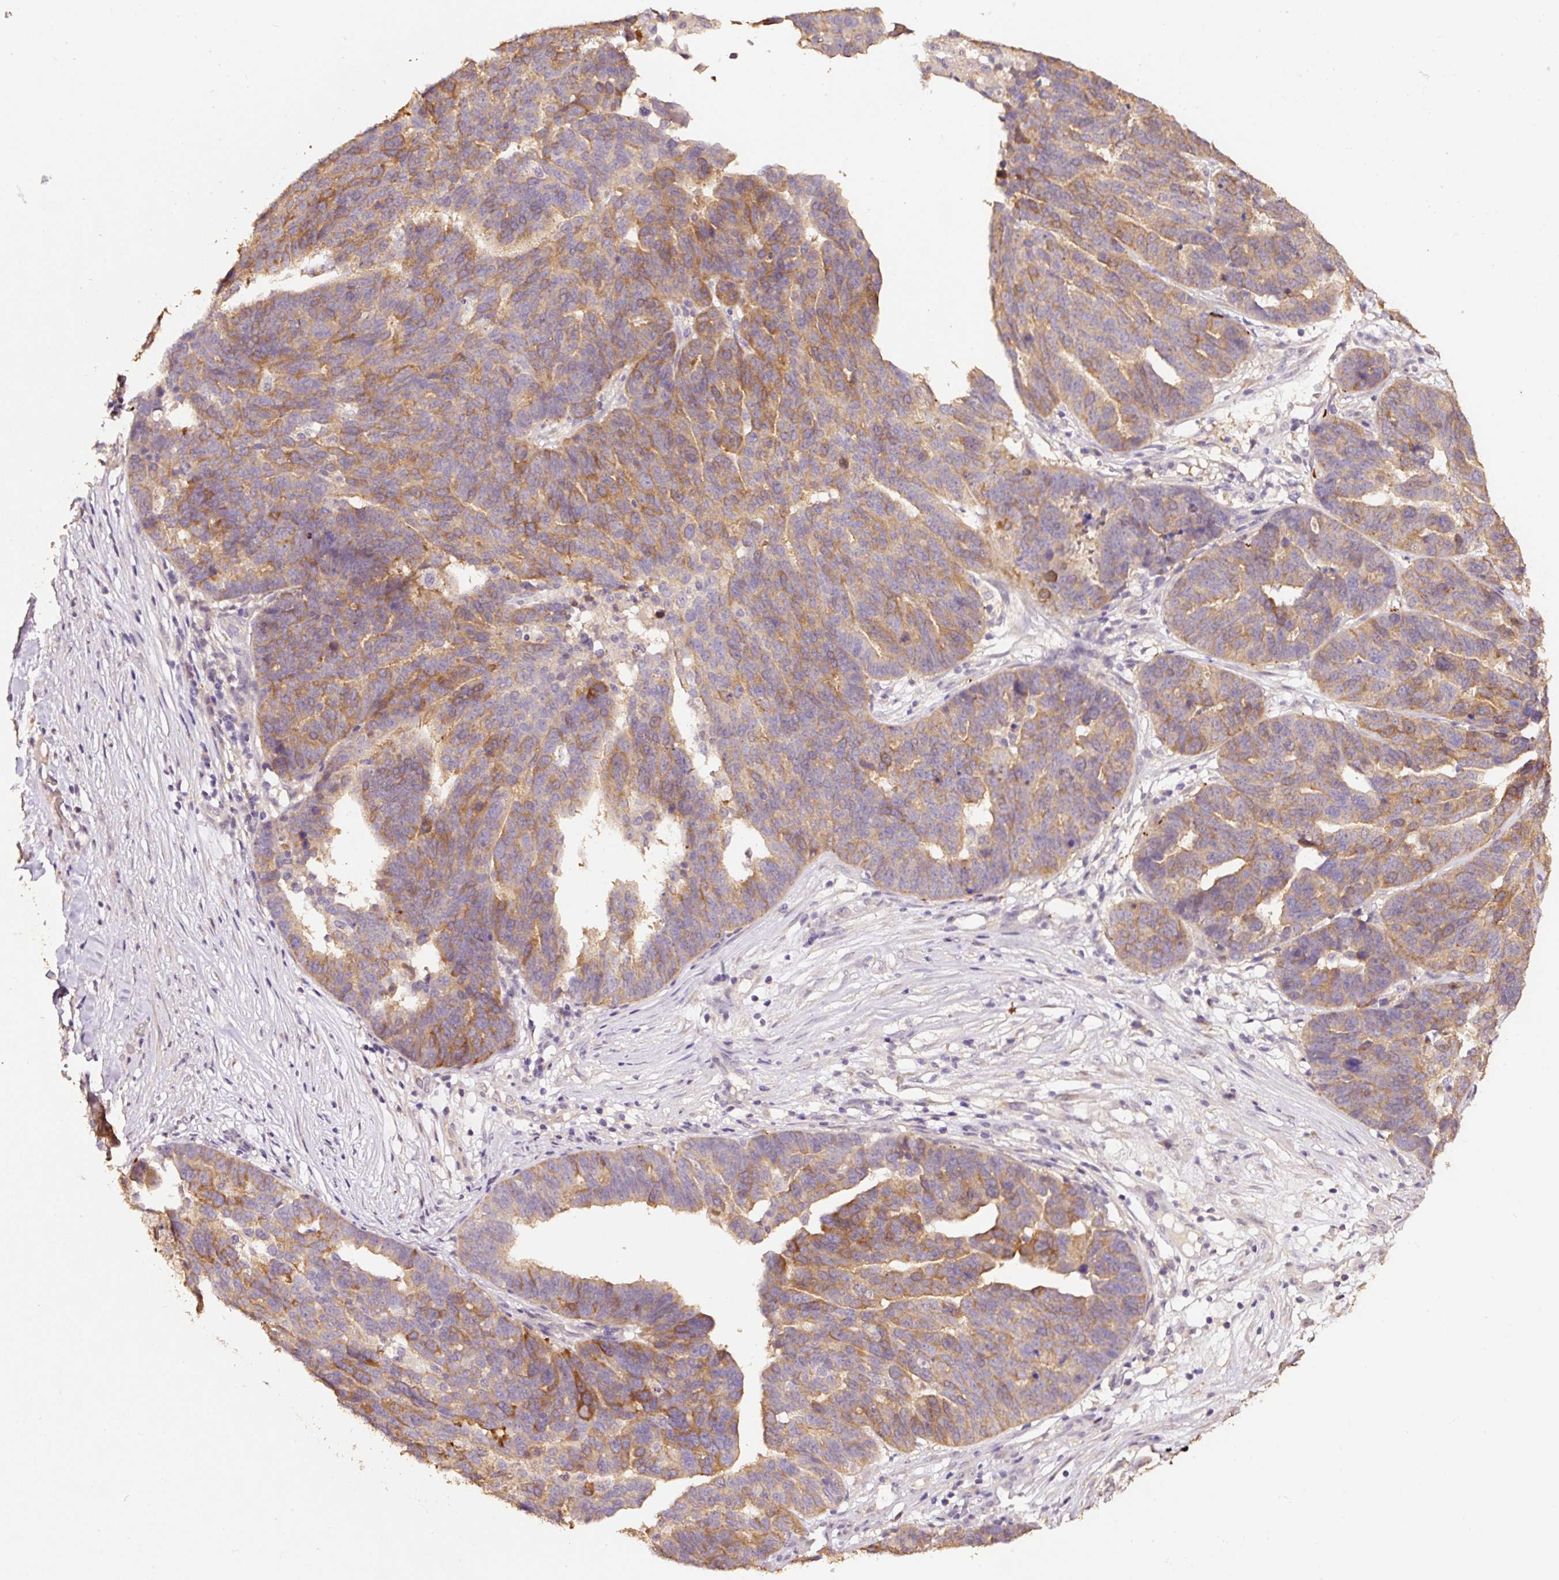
{"staining": {"intensity": "moderate", "quantity": ">75%", "location": "cytoplasmic/membranous"}, "tissue": "ovarian cancer", "cell_type": "Tumor cells", "image_type": "cancer", "snomed": [{"axis": "morphology", "description": "Cystadenocarcinoma, serous, NOS"}, {"axis": "topography", "description": "Ovary"}], "caption": "Protein staining demonstrates moderate cytoplasmic/membranous expression in about >75% of tumor cells in ovarian cancer (serous cystadenocarcinoma). (DAB = brown stain, brightfield microscopy at high magnification).", "gene": "HERC2", "patient": {"sex": "female", "age": 59}}